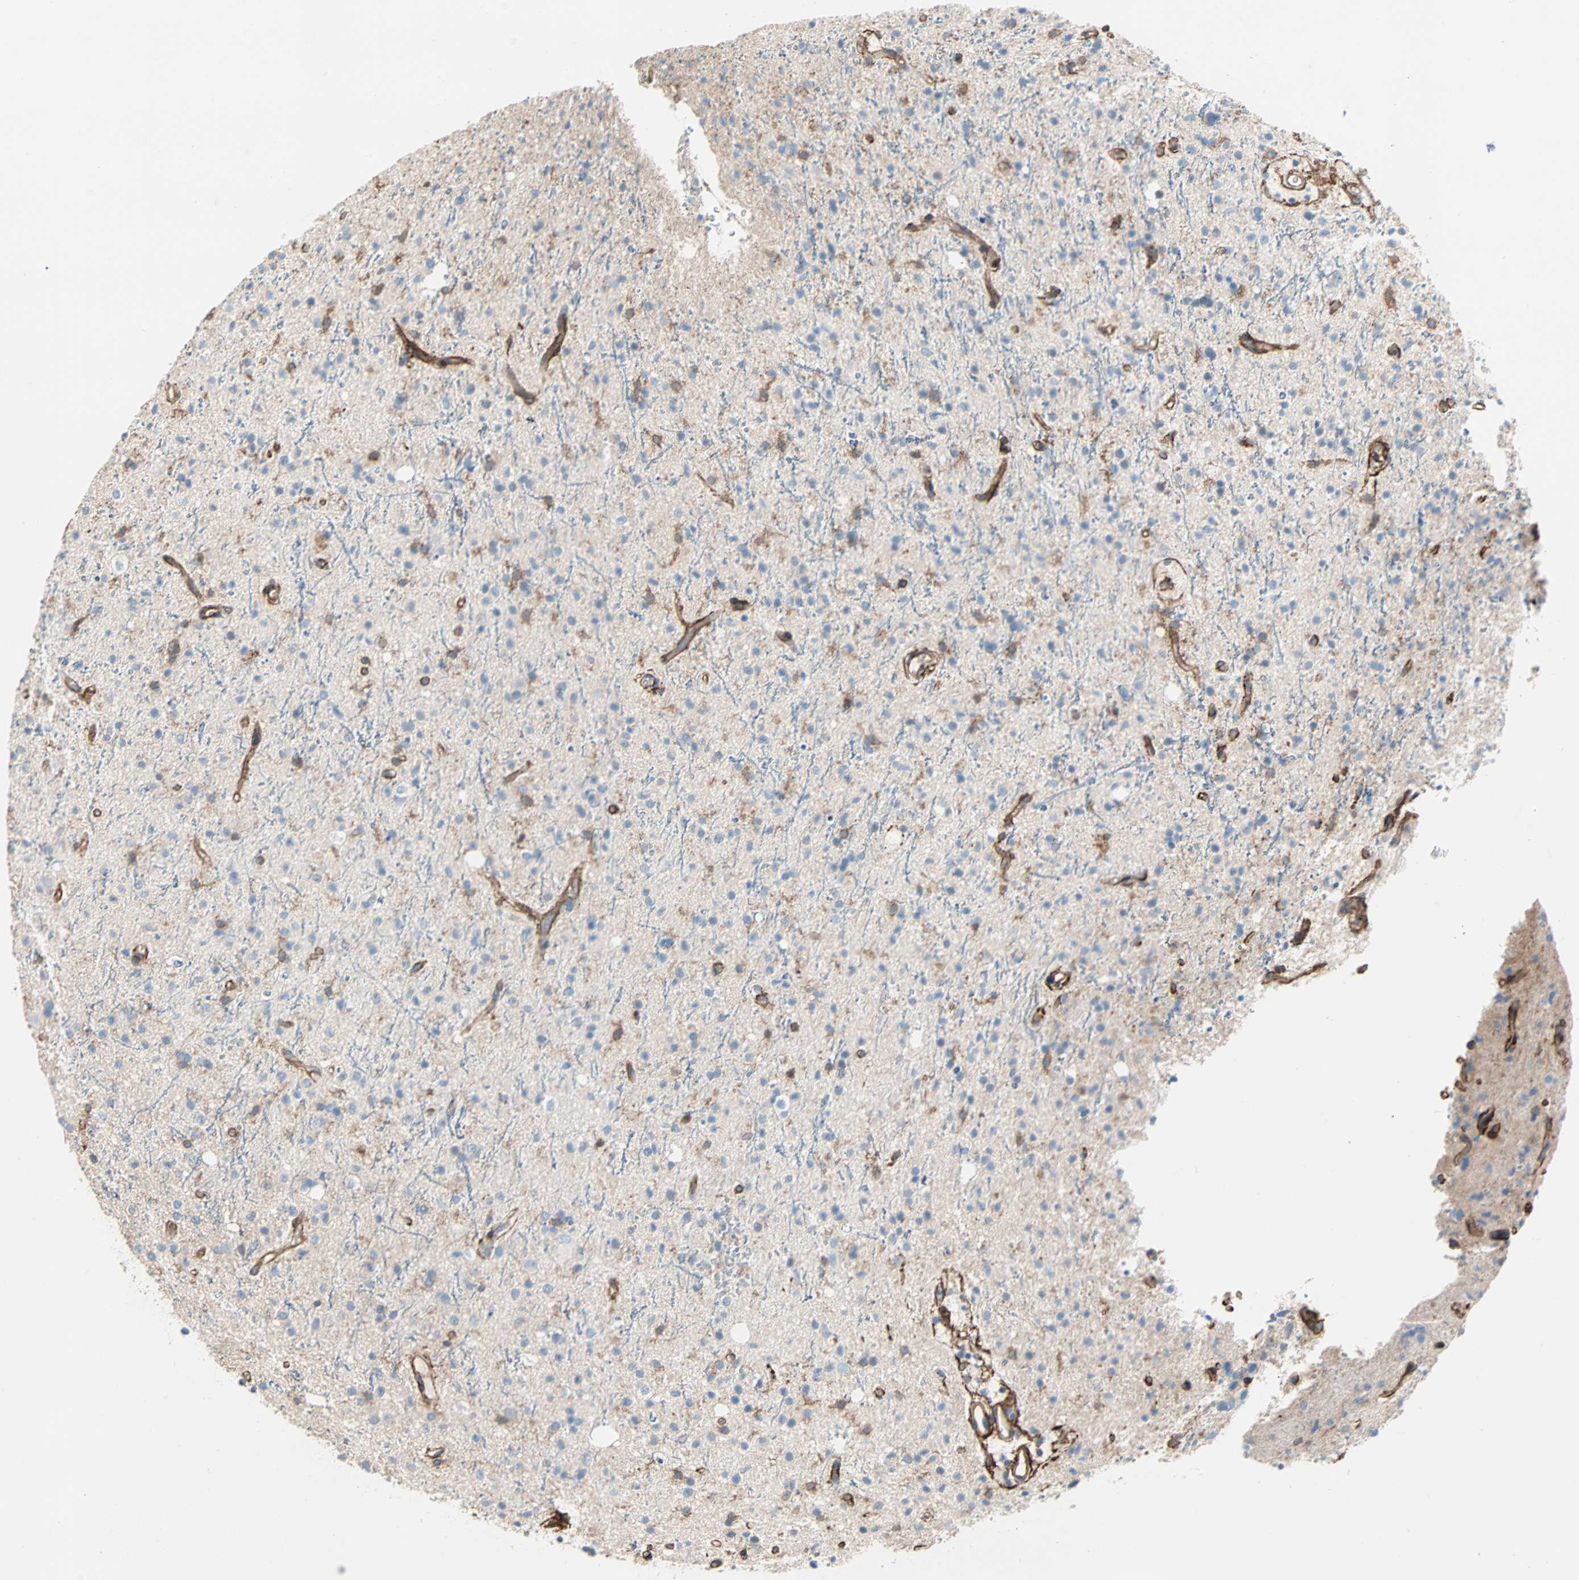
{"staining": {"intensity": "weak", "quantity": "<25%", "location": "cytoplasmic/membranous"}, "tissue": "glioma", "cell_type": "Tumor cells", "image_type": "cancer", "snomed": [{"axis": "morphology", "description": "Glioma, malignant, High grade"}, {"axis": "topography", "description": "Brain"}], "caption": "A photomicrograph of human glioma is negative for staining in tumor cells. Nuclei are stained in blue.", "gene": "EPB41L2", "patient": {"sex": "male", "age": 47}}